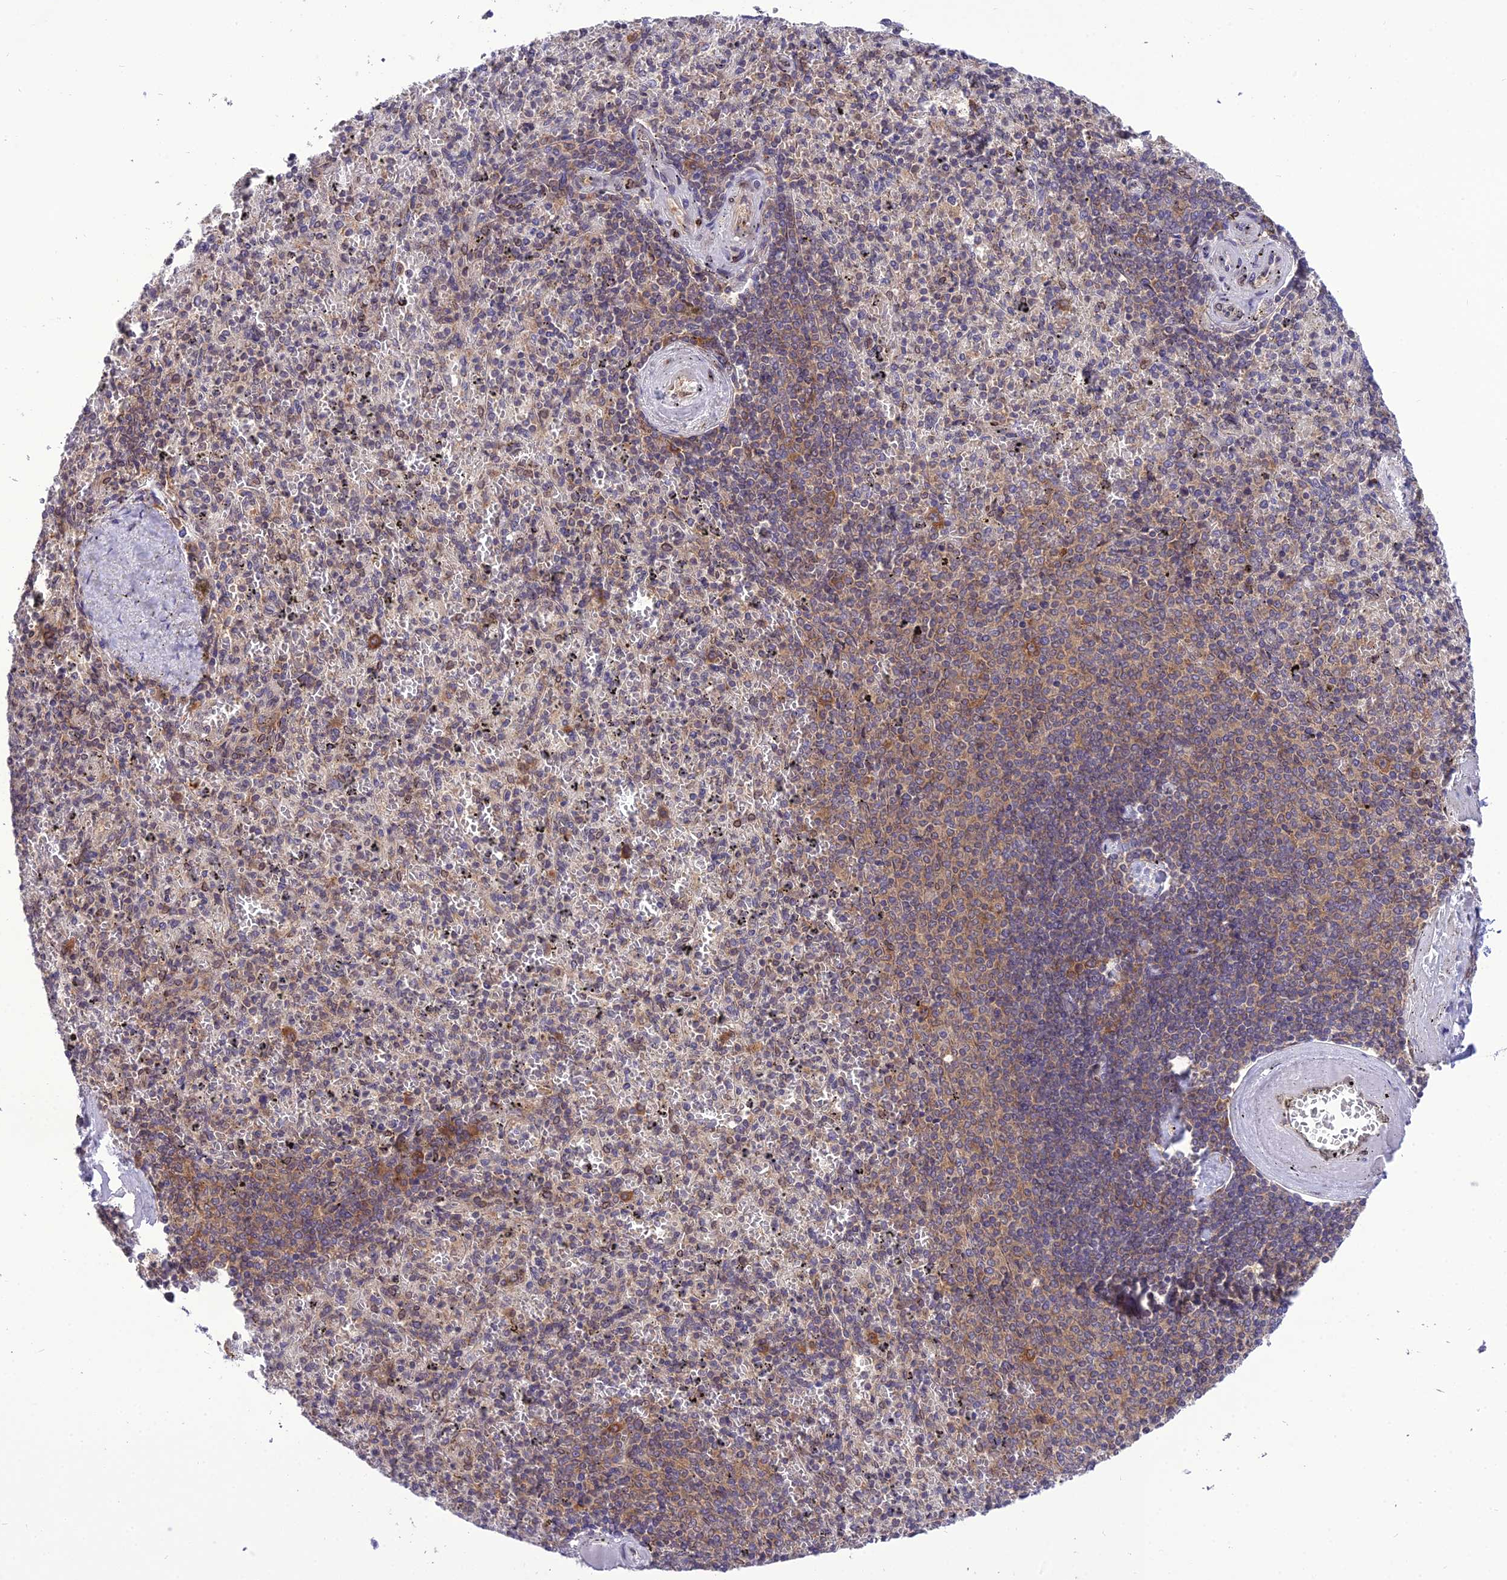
{"staining": {"intensity": "moderate", "quantity": "25%-75%", "location": "cytoplasmic/membranous"}, "tissue": "spleen", "cell_type": "Cells in red pulp", "image_type": "normal", "snomed": [{"axis": "morphology", "description": "Normal tissue, NOS"}, {"axis": "topography", "description": "Spleen"}], "caption": "DAB immunohistochemical staining of unremarkable human spleen displays moderate cytoplasmic/membranous protein staining in approximately 25%-75% of cells in red pulp. The protein of interest is shown in brown color, while the nuclei are stained blue.", "gene": "DHCR7", "patient": {"sex": "male", "age": 82}}